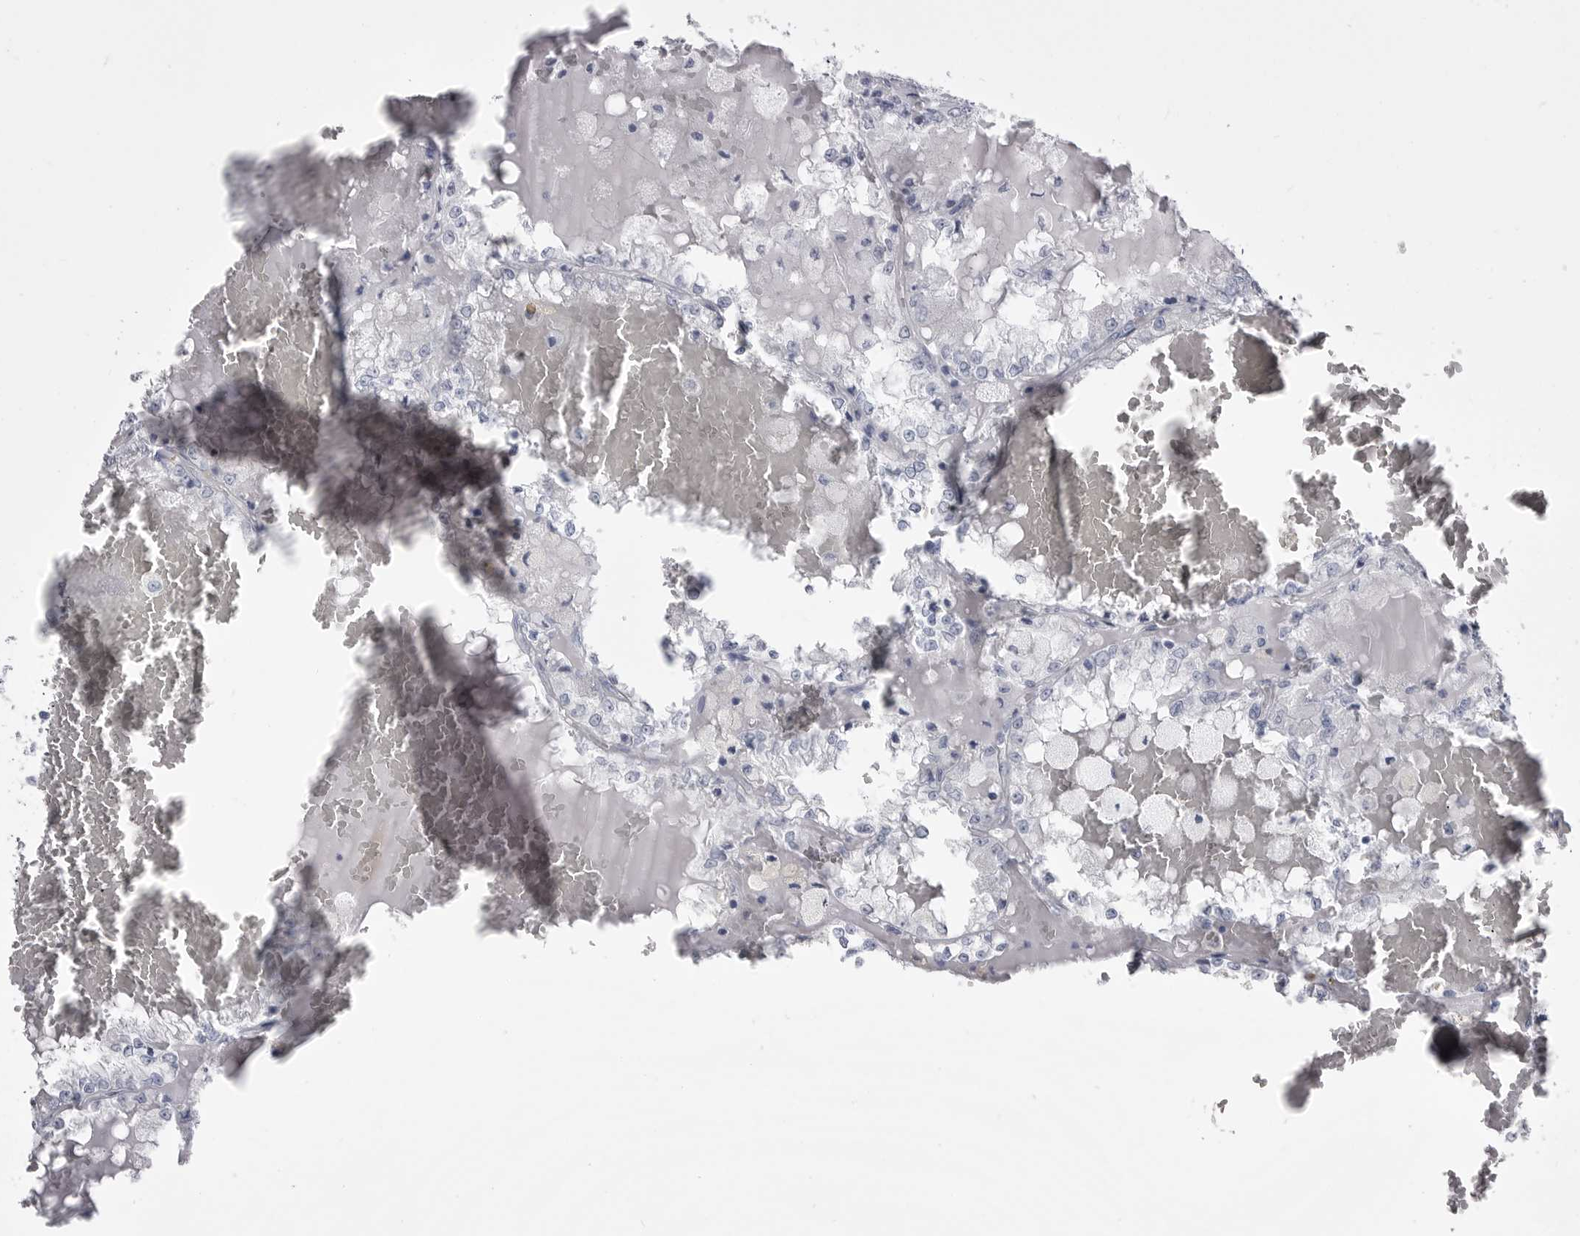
{"staining": {"intensity": "negative", "quantity": "none", "location": "none"}, "tissue": "renal cancer", "cell_type": "Tumor cells", "image_type": "cancer", "snomed": [{"axis": "morphology", "description": "Adenocarcinoma, NOS"}, {"axis": "topography", "description": "Kidney"}], "caption": "Renal cancer (adenocarcinoma) stained for a protein using IHC exhibits no positivity tumor cells.", "gene": "ANK2", "patient": {"sex": "female", "age": 56}}